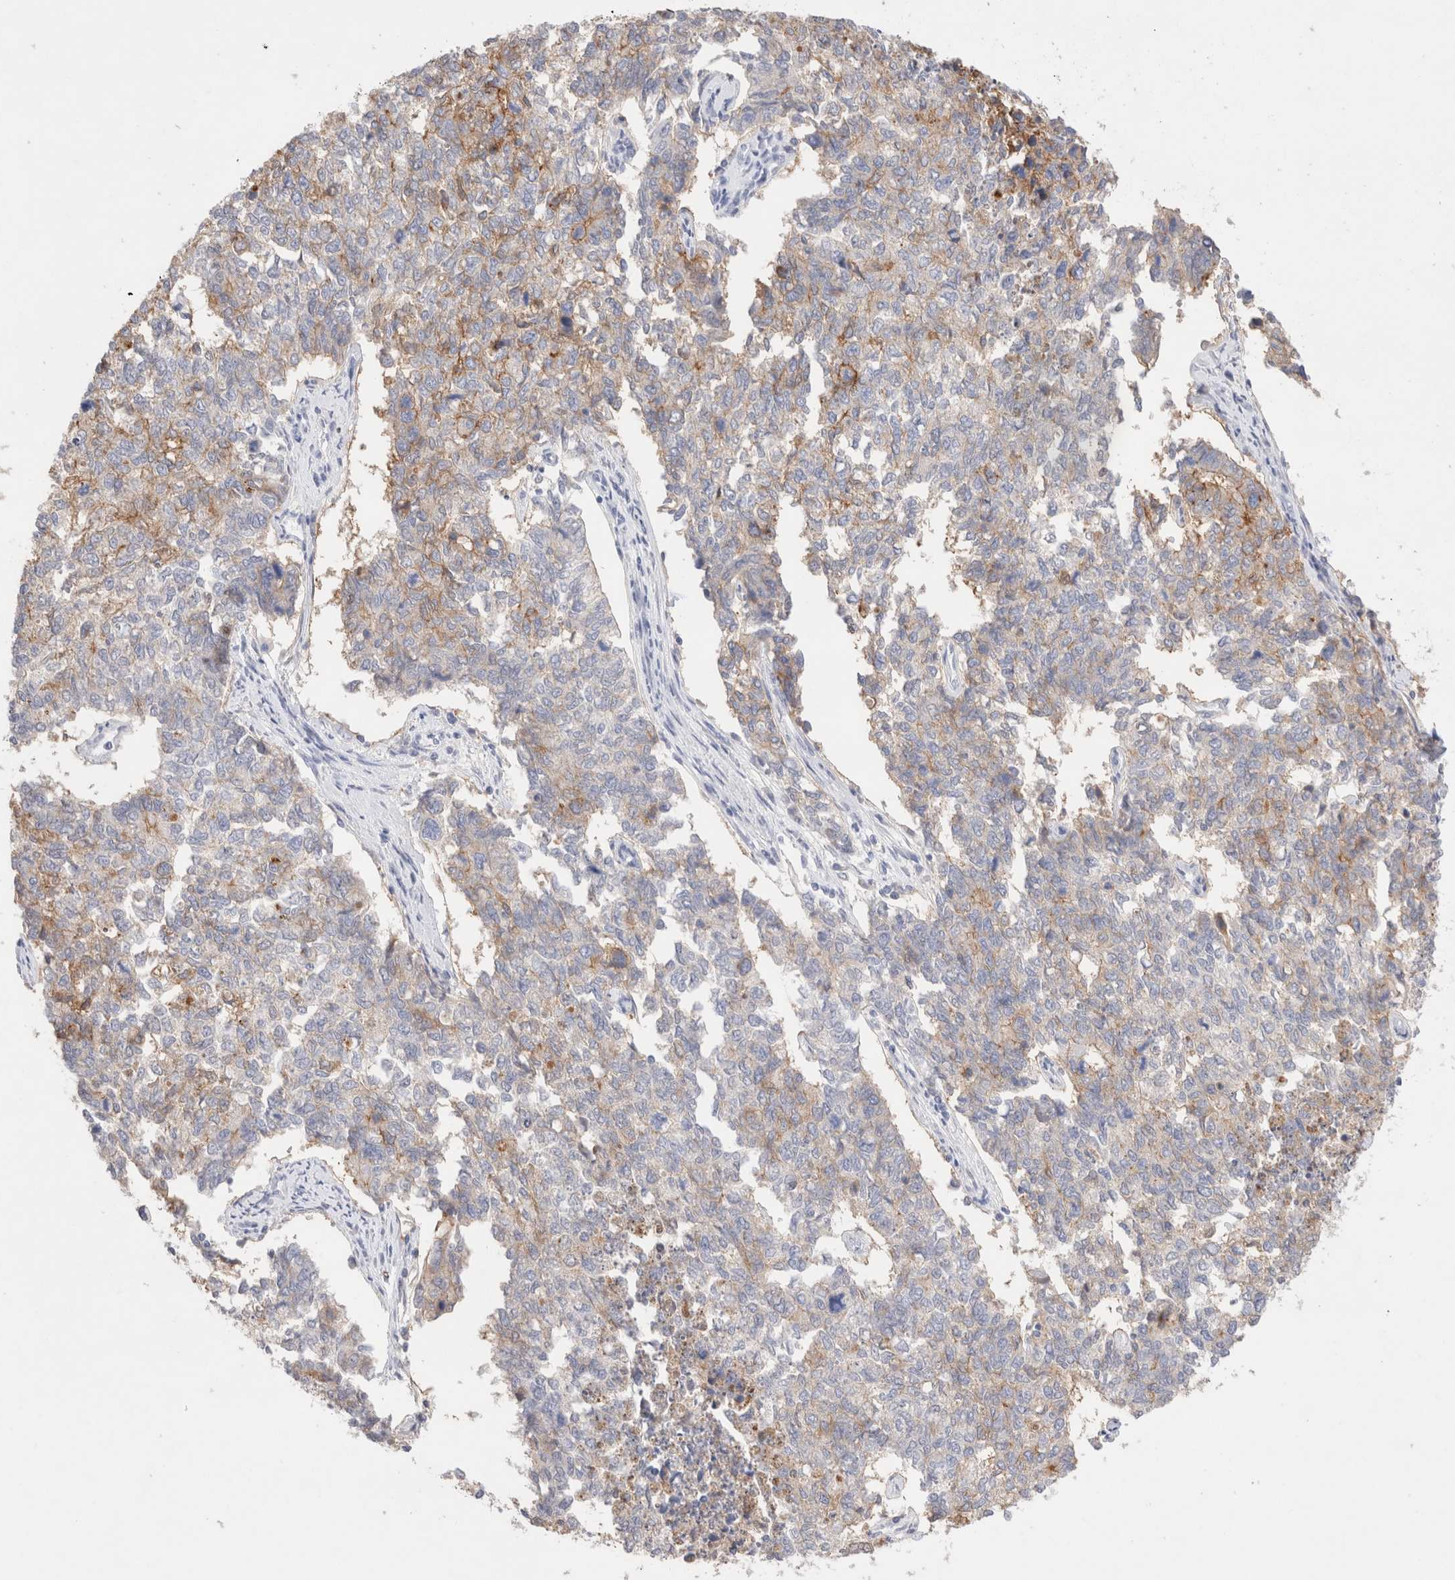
{"staining": {"intensity": "moderate", "quantity": "<25%", "location": "cytoplasmic/membranous"}, "tissue": "cervical cancer", "cell_type": "Tumor cells", "image_type": "cancer", "snomed": [{"axis": "morphology", "description": "Squamous cell carcinoma, NOS"}, {"axis": "topography", "description": "Cervix"}], "caption": "Moderate cytoplasmic/membranous expression is appreciated in about <25% of tumor cells in cervical squamous cell carcinoma.", "gene": "EPCAM", "patient": {"sex": "female", "age": 63}}